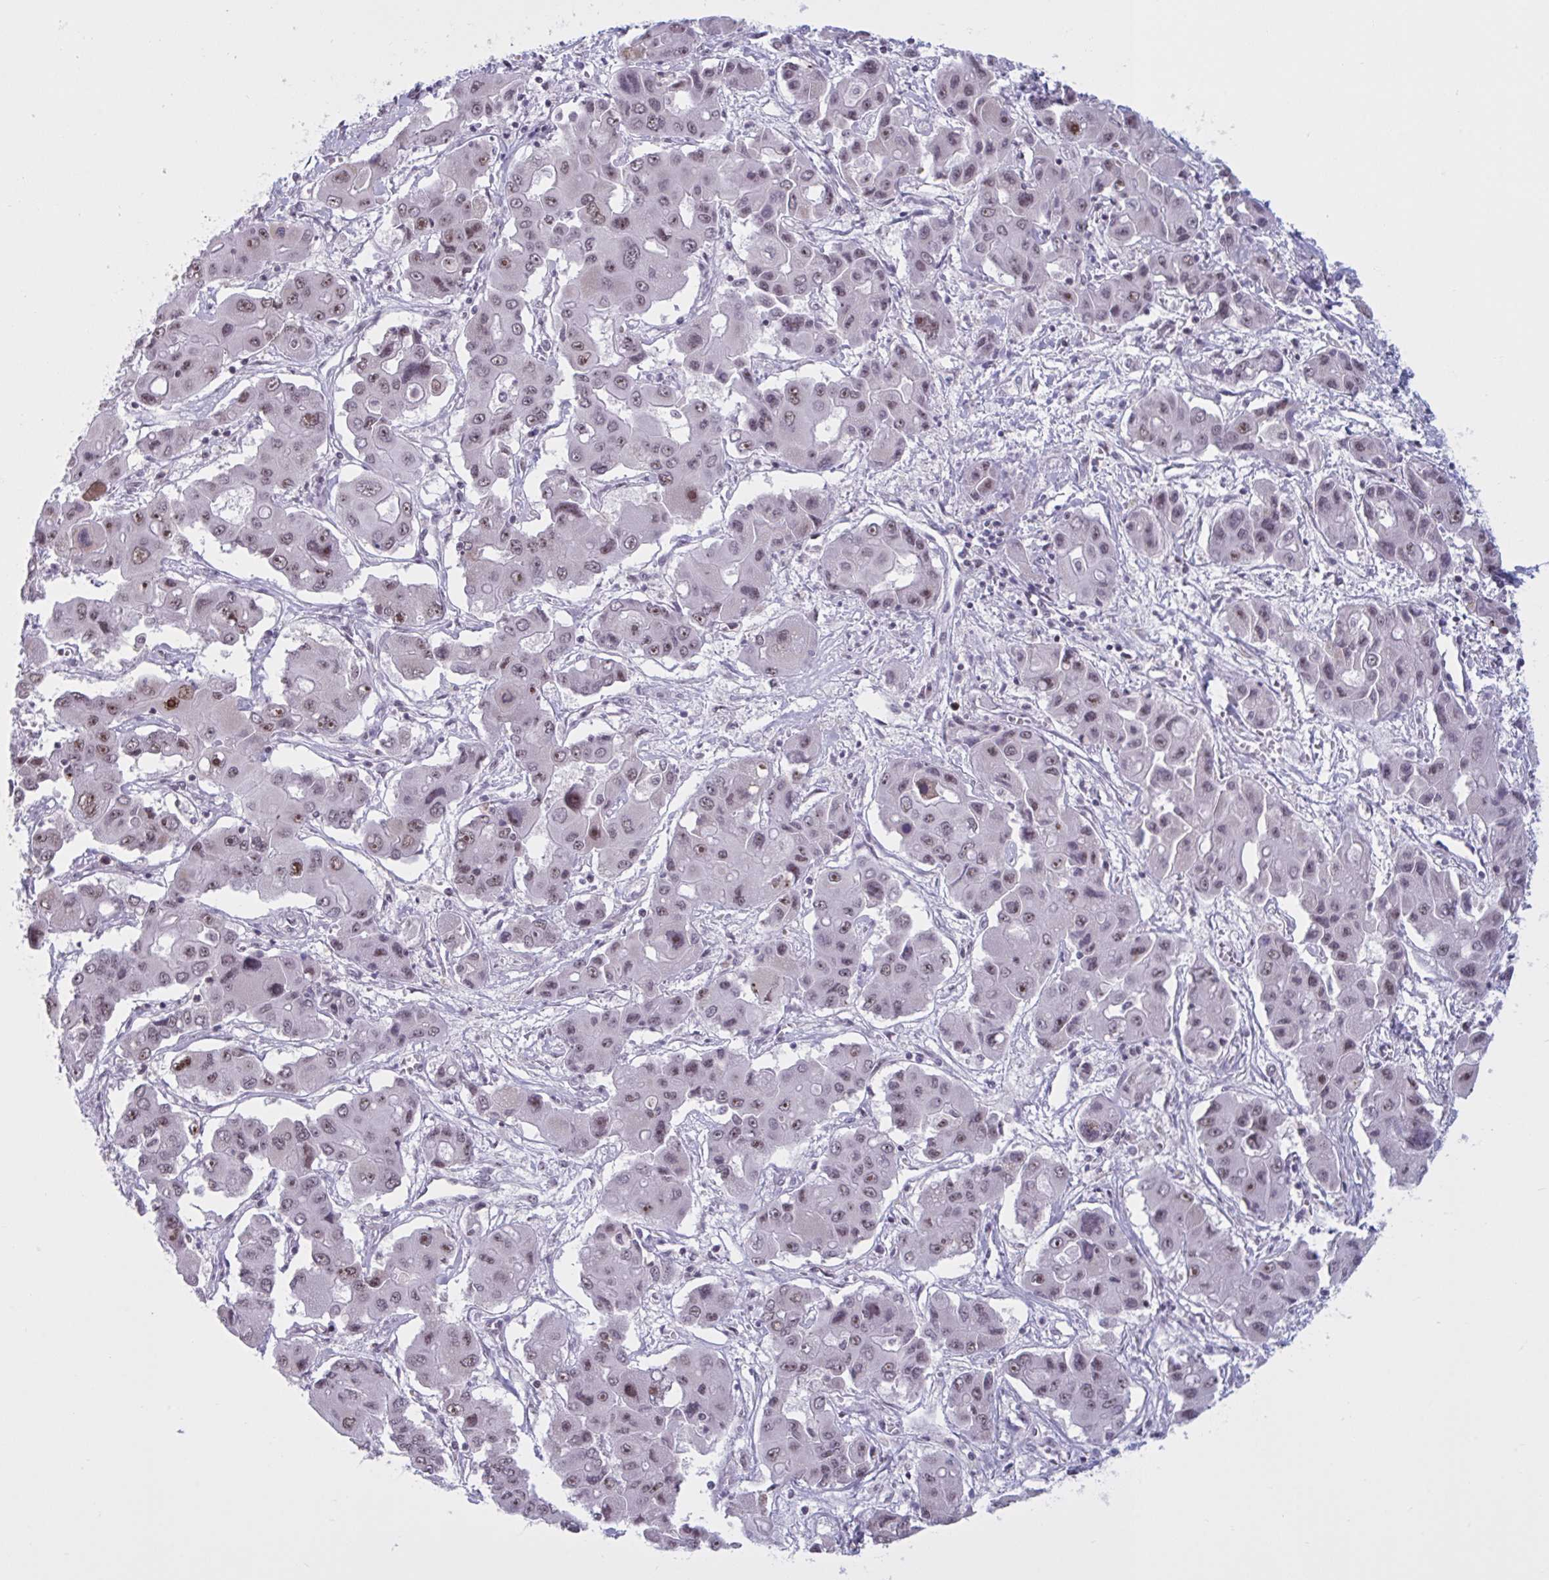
{"staining": {"intensity": "weak", "quantity": ">75%", "location": "nuclear"}, "tissue": "liver cancer", "cell_type": "Tumor cells", "image_type": "cancer", "snomed": [{"axis": "morphology", "description": "Cholangiocarcinoma"}, {"axis": "topography", "description": "Liver"}], "caption": "Immunohistochemistry (IHC) (DAB) staining of human liver cholangiocarcinoma displays weak nuclear protein expression in approximately >75% of tumor cells.", "gene": "TGM6", "patient": {"sex": "male", "age": 67}}